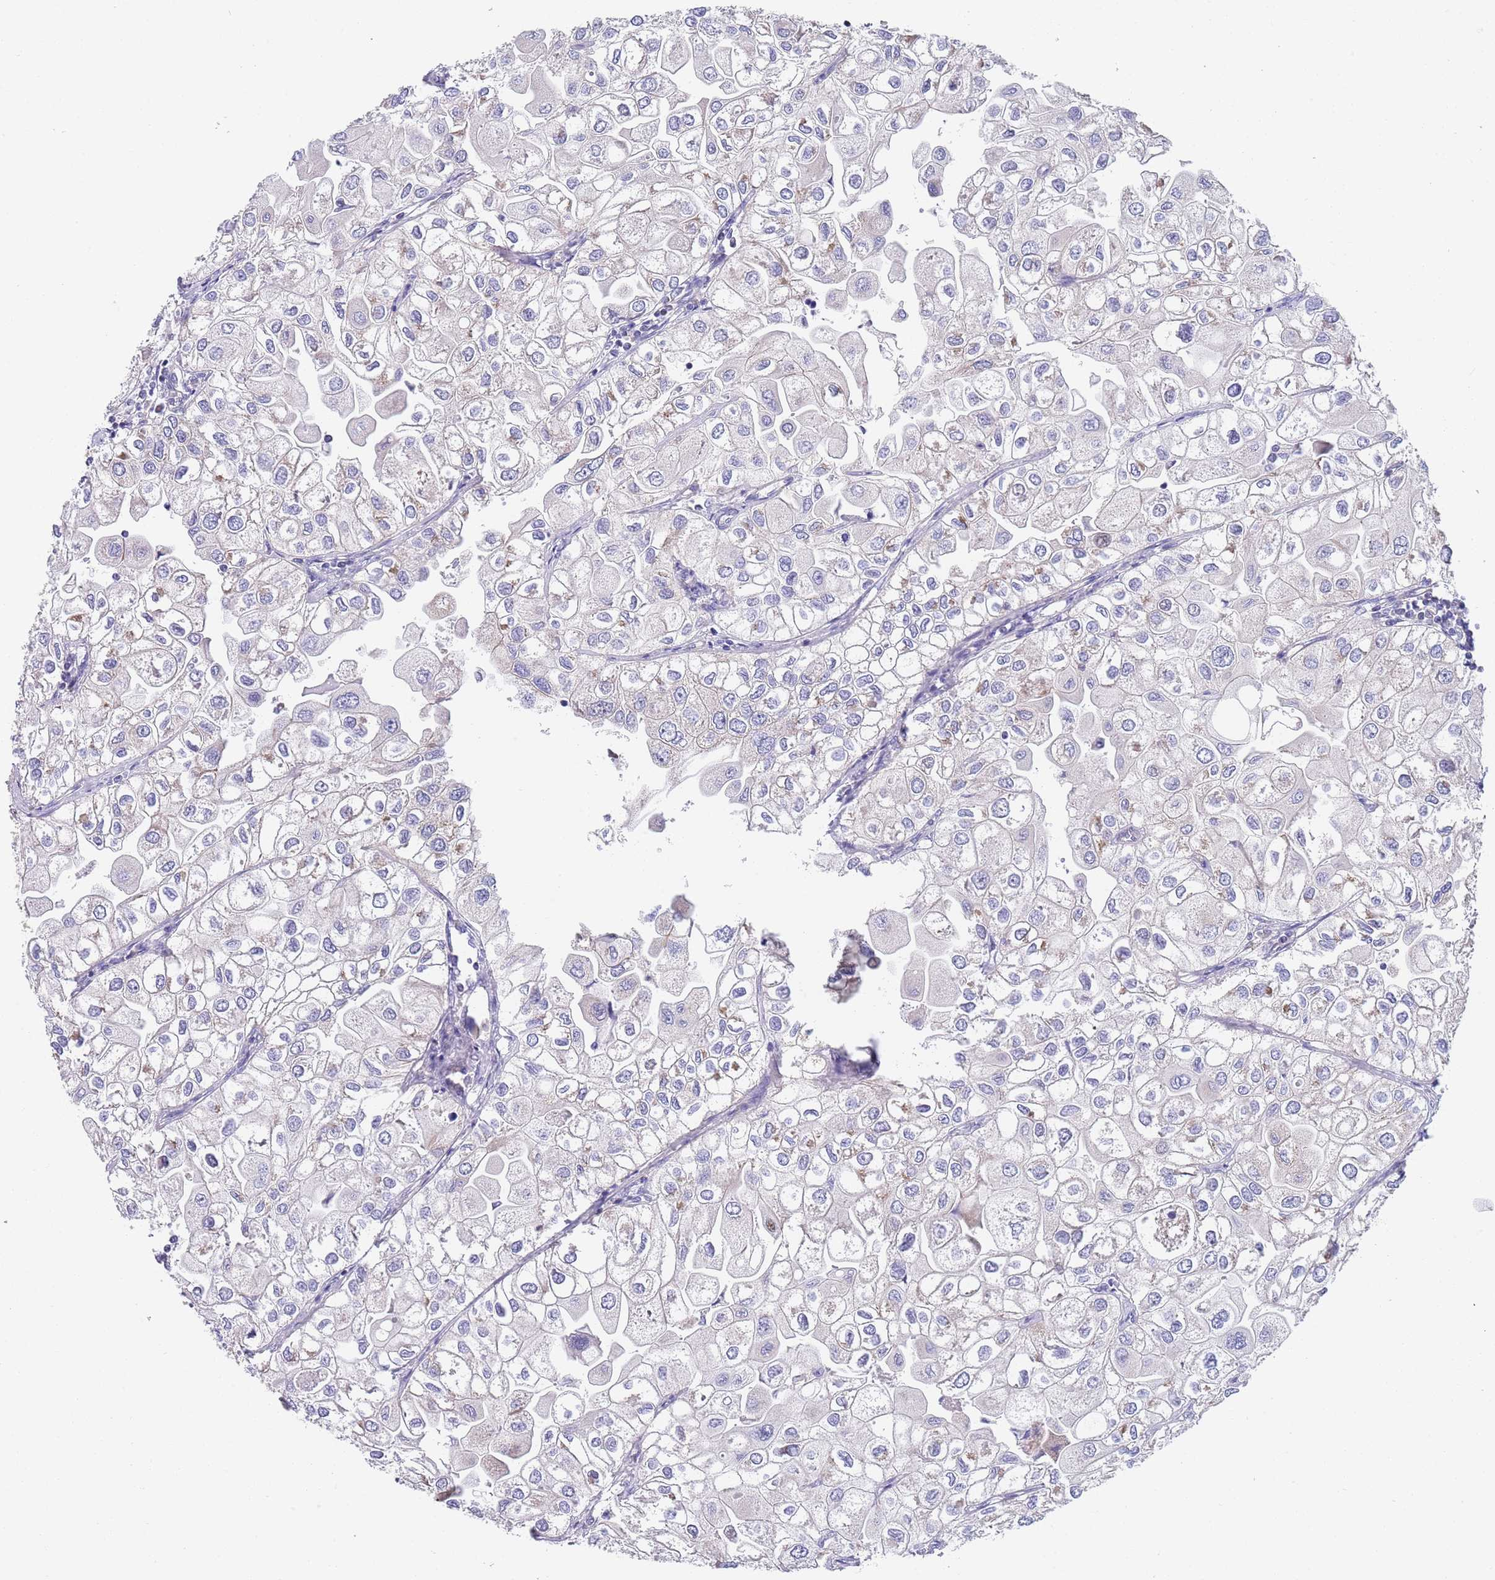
{"staining": {"intensity": "negative", "quantity": "none", "location": "none"}, "tissue": "urothelial cancer", "cell_type": "Tumor cells", "image_type": "cancer", "snomed": [{"axis": "morphology", "description": "Urothelial carcinoma, High grade"}, {"axis": "topography", "description": "Urinary bladder"}], "caption": "Urothelial carcinoma (high-grade) was stained to show a protein in brown. There is no significant positivity in tumor cells. The staining was performed using DAB (3,3'-diaminobenzidine) to visualize the protein expression in brown, while the nuclei were stained in blue with hematoxylin (Magnification: 20x).", "gene": "PWWP3A", "patient": {"sex": "male", "age": 64}}